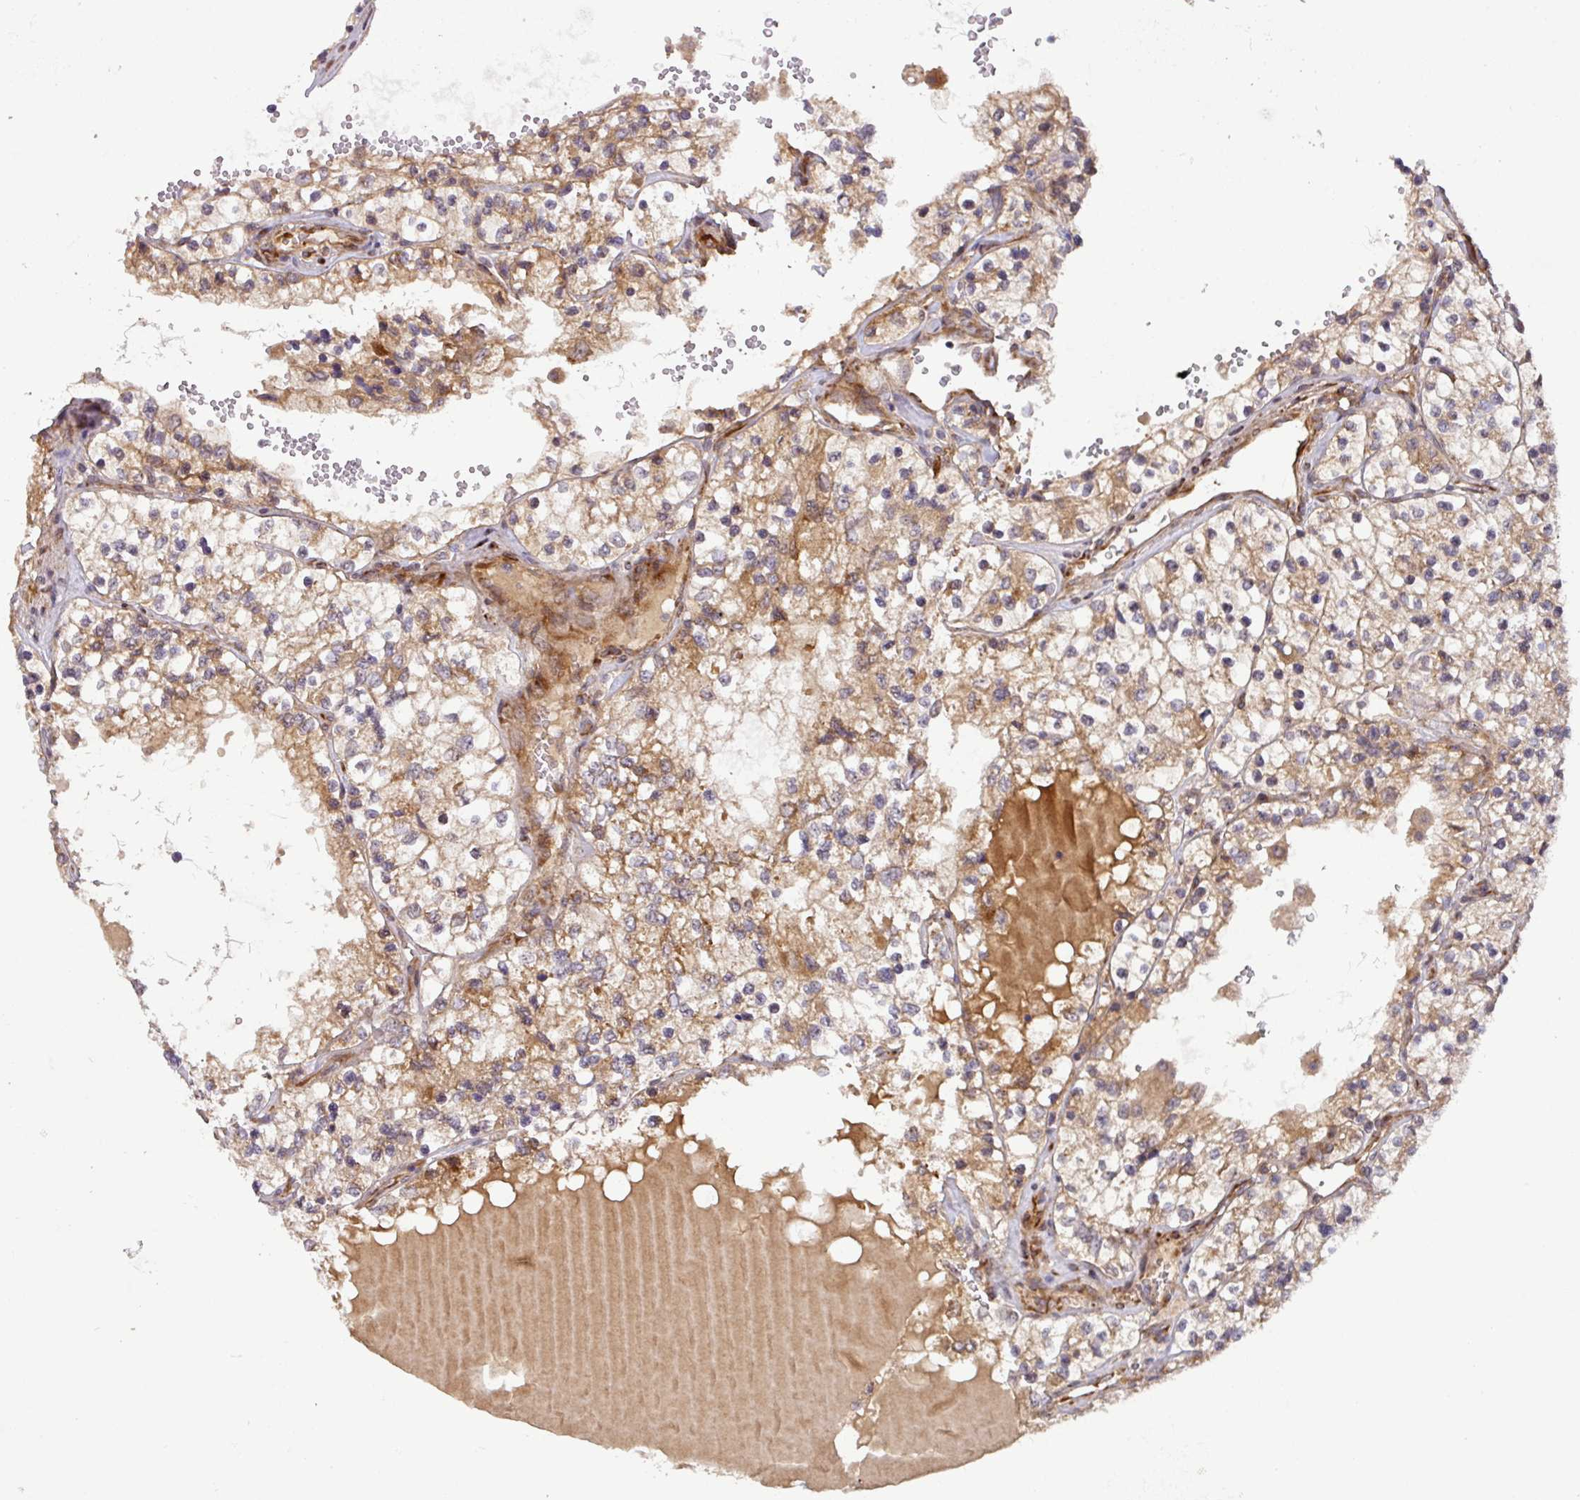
{"staining": {"intensity": "moderate", "quantity": "25%-75%", "location": "cytoplasmic/membranous"}, "tissue": "renal cancer", "cell_type": "Tumor cells", "image_type": "cancer", "snomed": [{"axis": "morphology", "description": "Adenocarcinoma, NOS"}, {"axis": "topography", "description": "Kidney"}], "caption": "Renal adenocarcinoma stained with IHC exhibits moderate cytoplasmic/membranous expression in approximately 25%-75% of tumor cells.", "gene": "ART1", "patient": {"sex": "female", "age": 69}}